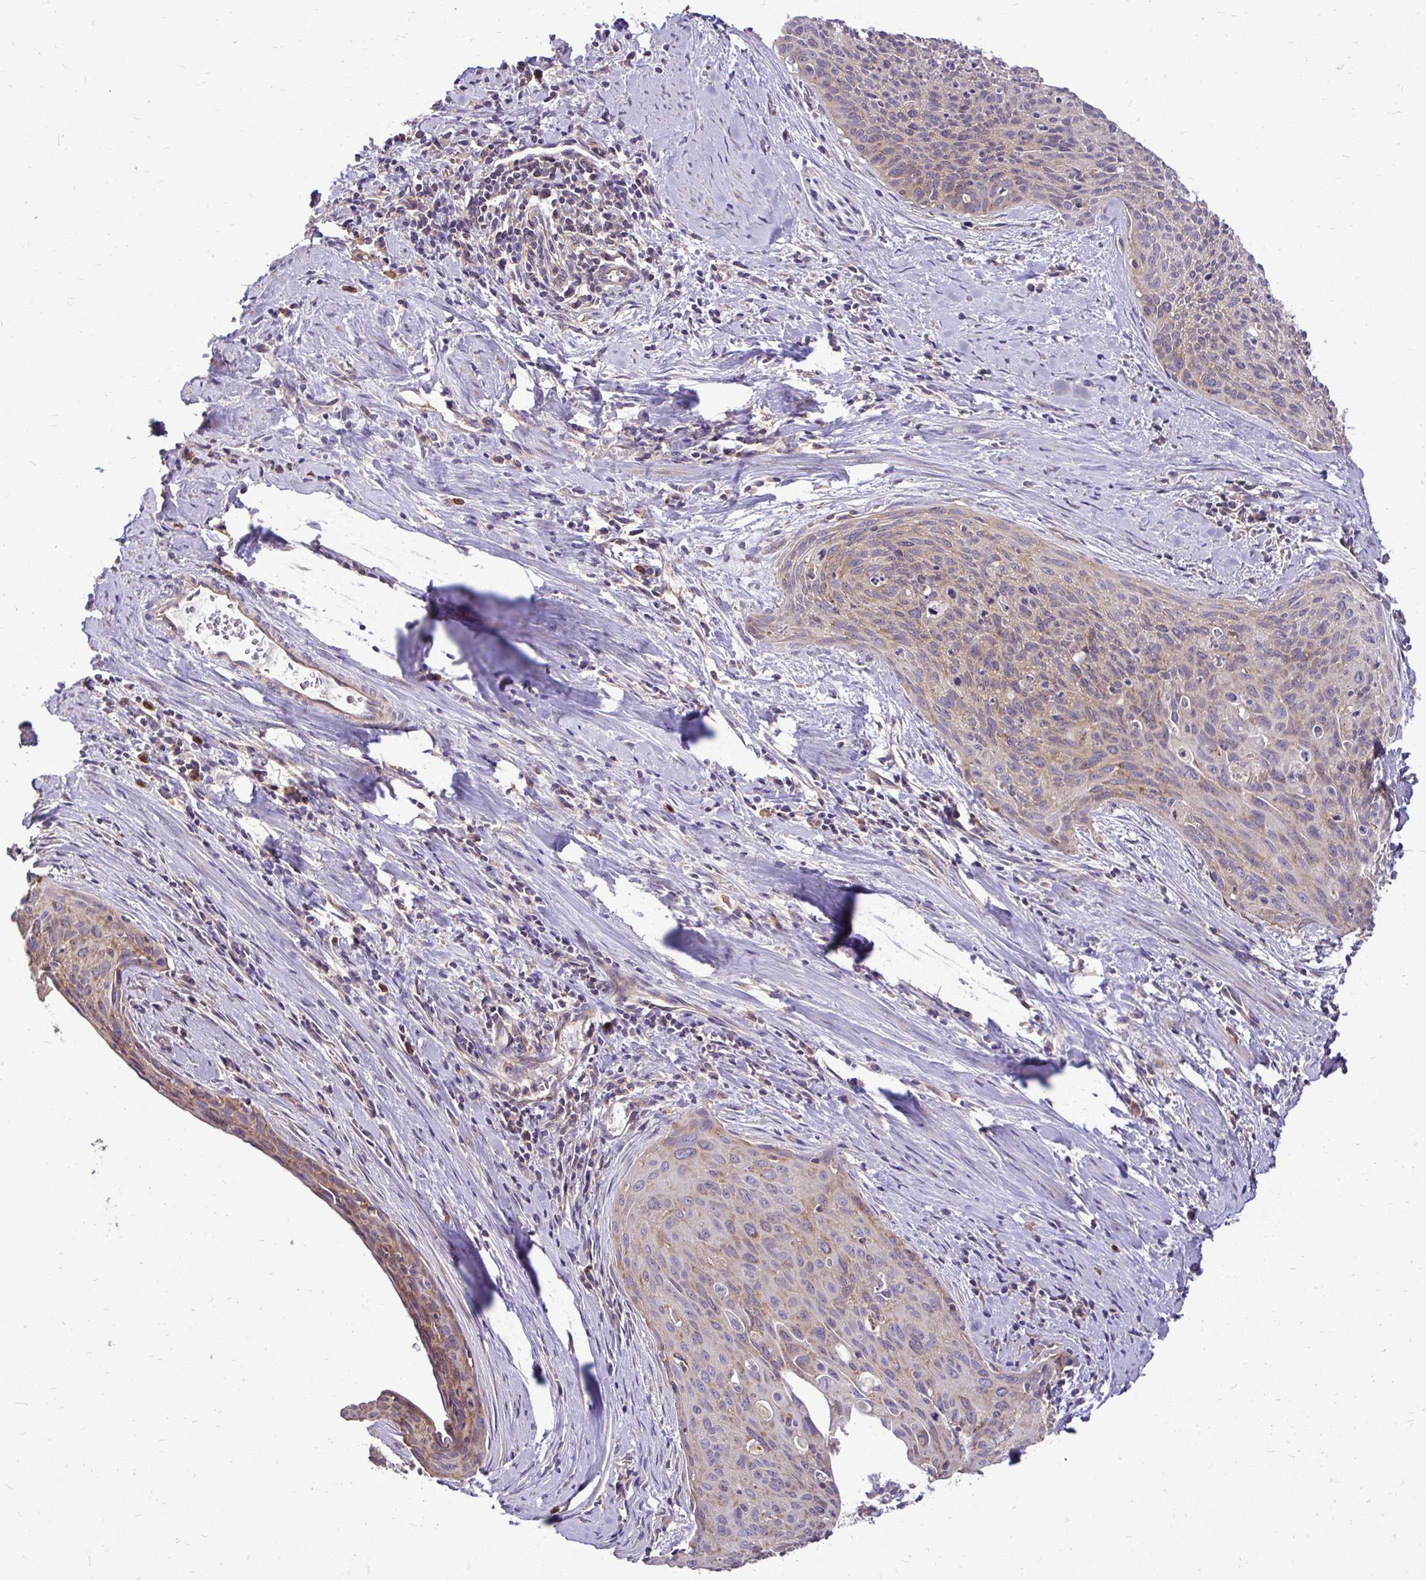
{"staining": {"intensity": "moderate", "quantity": "25%-75%", "location": "cytoplasmic/membranous"}, "tissue": "cervical cancer", "cell_type": "Tumor cells", "image_type": "cancer", "snomed": [{"axis": "morphology", "description": "Squamous cell carcinoma, NOS"}, {"axis": "topography", "description": "Cervix"}], "caption": "A histopathology image of human cervical cancer (squamous cell carcinoma) stained for a protein reveals moderate cytoplasmic/membranous brown staining in tumor cells.", "gene": "FMR1", "patient": {"sex": "female", "age": 55}}